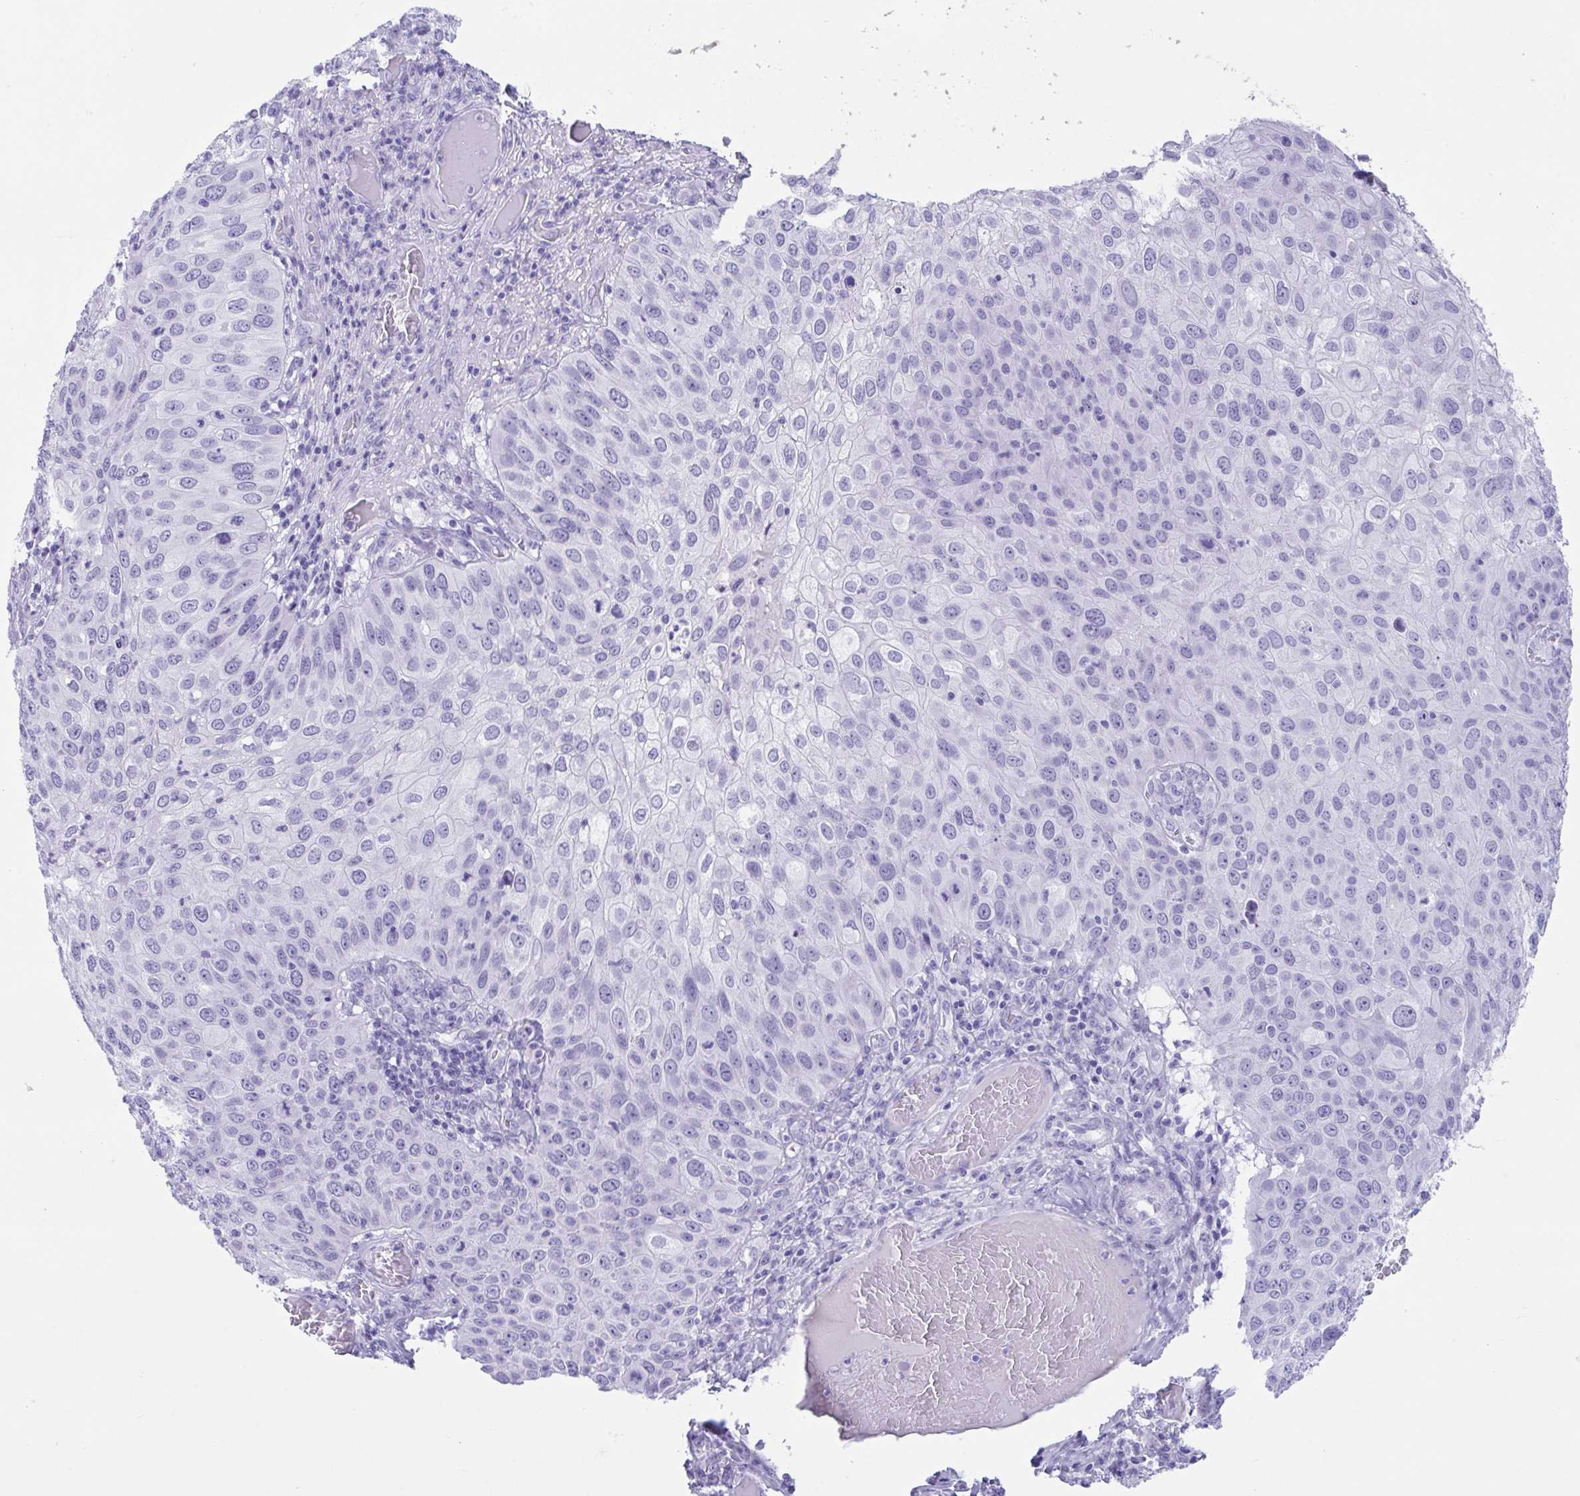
{"staining": {"intensity": "negative", "quantity": "none", "location": "none"}, "tissue": "skin cancer", "cell_type": "Tumor cells", "image_type": "cancer", "snomed": [{"axis": "morphology", "description": "Squamous cell carcinoma, NOS"}, {"axis": "topography", "description": "Skin"}], "caption": "Tumor cells show no significant positivity in skin cancer. The staining is performed using DAB (3,3'-diaminobenzidine) brown chromogen with nuclei counter-stained in using hematoxylin.", "gene": "TMEM35A", "patient": {"sex": "male", "age": 87}}